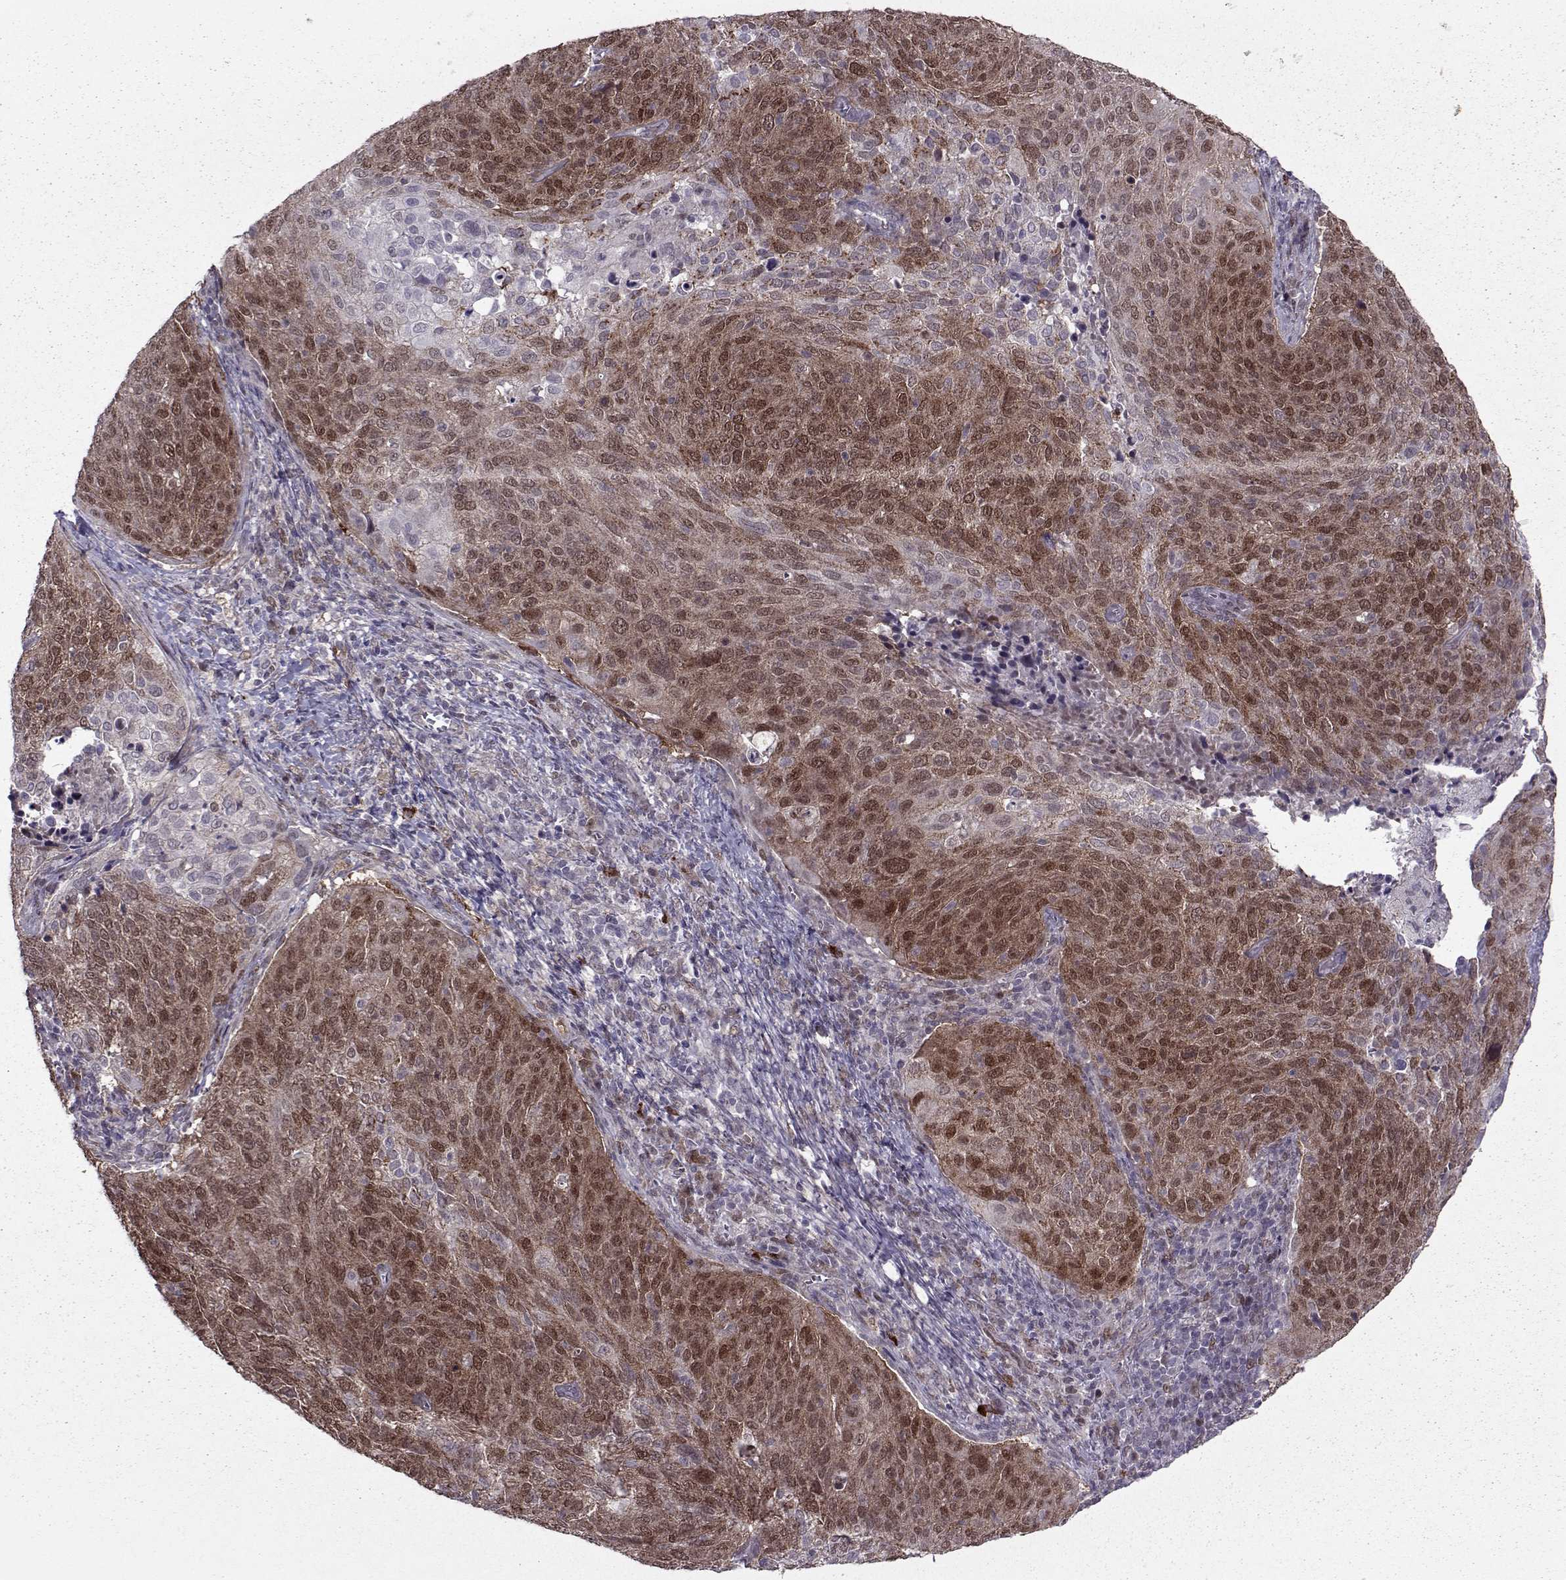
{"staining": {"intensity": "moderate", "quantity": ">75%", "location": "nuclear"}, "tissue": "cervical cancer", "cell_type": "Tumor cells", "image_type": "cancer", "snomed": [{"axis": "morphology", "description": "Squamous cell carcinoma, NOS"}, {"axis": "topography", "description": "Cervix"}], "caption": "Cervical cancer (squamous cell carcinoma) stained with DAB immunohistochemistry shows medium levels of moderate nuclear staining in approximately >75% of tumor cells.", "gene": "CDK4", "patient": {"sex": "female", "age": 39}}